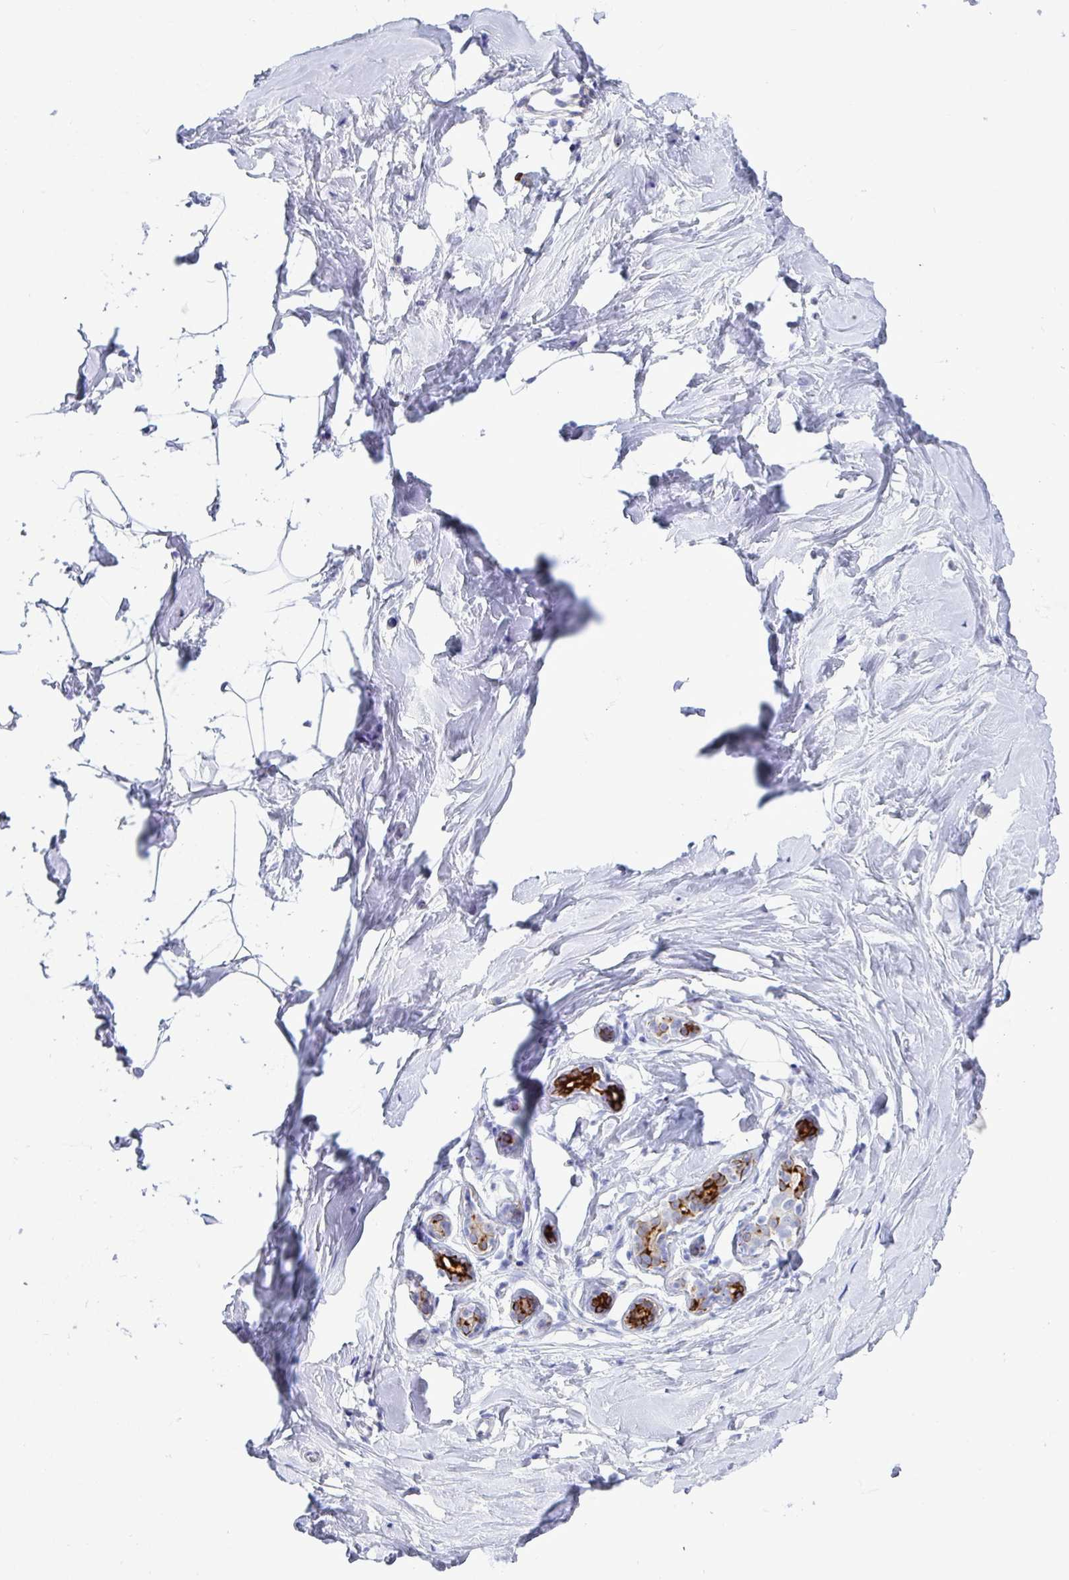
{"staining": {"intensity": "negative", "quantity": "none", "location": "none"}, "tissue": "breast", "cell_type": "Adipocytes", "image_type": "normal", "snomed": [{"axis": "morphology", "description": "Normal tissue, NOS"}, {"axis": "topography", "description": "Breast"}], "caption": "Photomicrograph shows no protein expression in adipocytes of unremarkable breast.", "gene": "TAS2R38", "patient": {"sex": "female", "age": 32}}